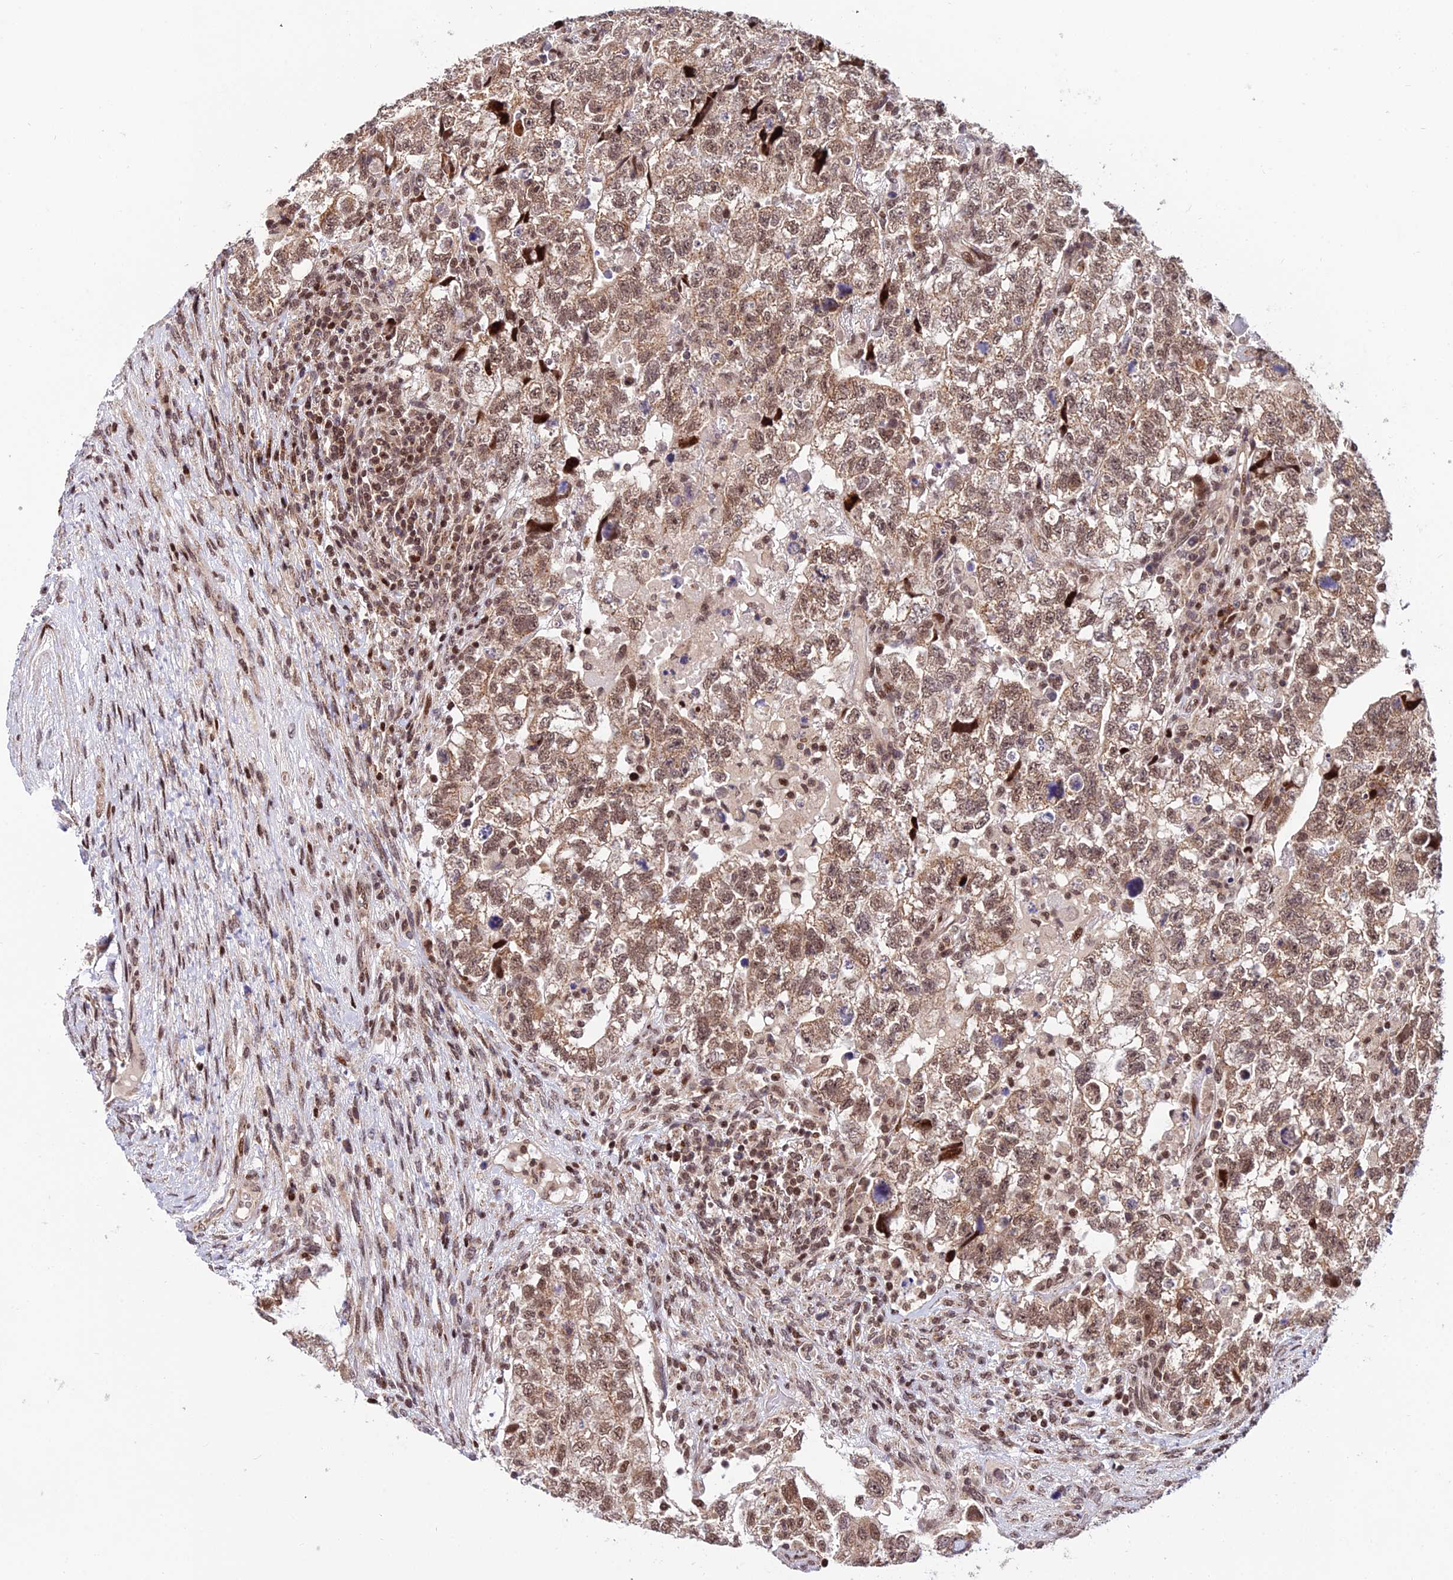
{"staining": {"intensity": "moderate", "quantity": ">75%", "location": "cytoplasmic/membranous,nuclear"}, "tissue": "testis cancer", "cell_type": "Tumor cells", "image_type": "cancer", "snomed": [{"axis": "morphology", "description": "Normal tissue, NOS"}, {"axis": "morphology", "description": "Carcinoma, Embryonal, NOS"}, {"axis": "topography", "description": "Testis"}], "caption": "Protein expression analysis of testis cancer (embryonal carcinoma) displays moderate cytoplasmic/membranous and nuclear positivity in approximately >75% of tumor cells.", "gene": "CIB3", "patient": {"sex": "male", "age": 36}}